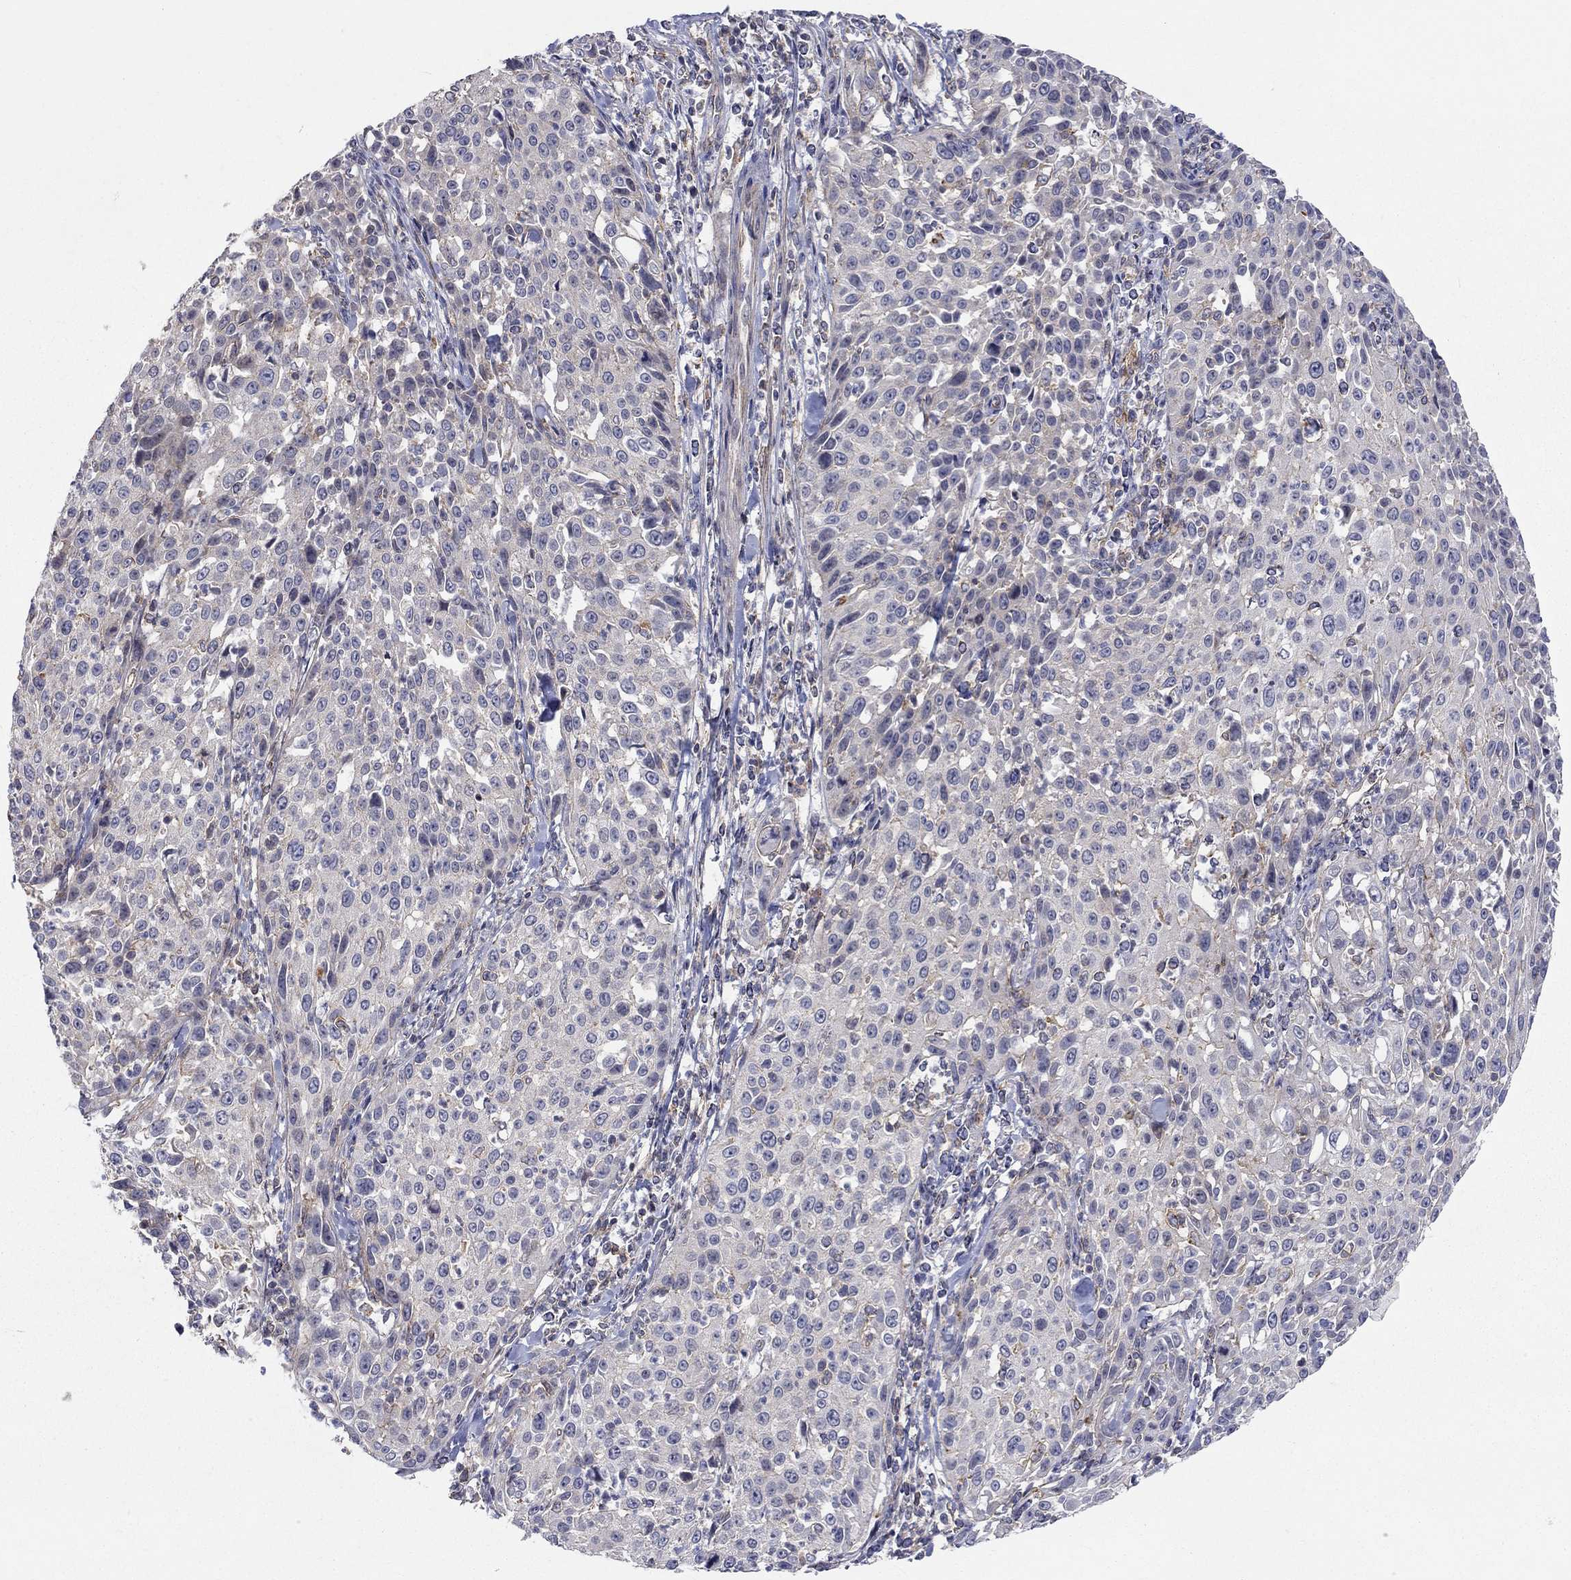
{"staining": {"intensity": "moderate", "quantity": "<25%", "location": "cytoplasmic/membranous"}, "tissue": "cervical cancer", "cell_type": "Tumor cells", "image_type": "cancer", "snomed": [{"axis": "morphology", "description": "Squamous cell carcinoma, NOS"}, {"axis": "topography", "description": "Cervix"}], "caption": "IHC (DAB) staining of squamous cell carcinoma (cervical) demonstrates moderate cytoplasmic/membranous protein positivity in approximately <25% of tumor cells.", "gene": "PCDHGA10", "patient": {"sex": "female", "age": 26}}